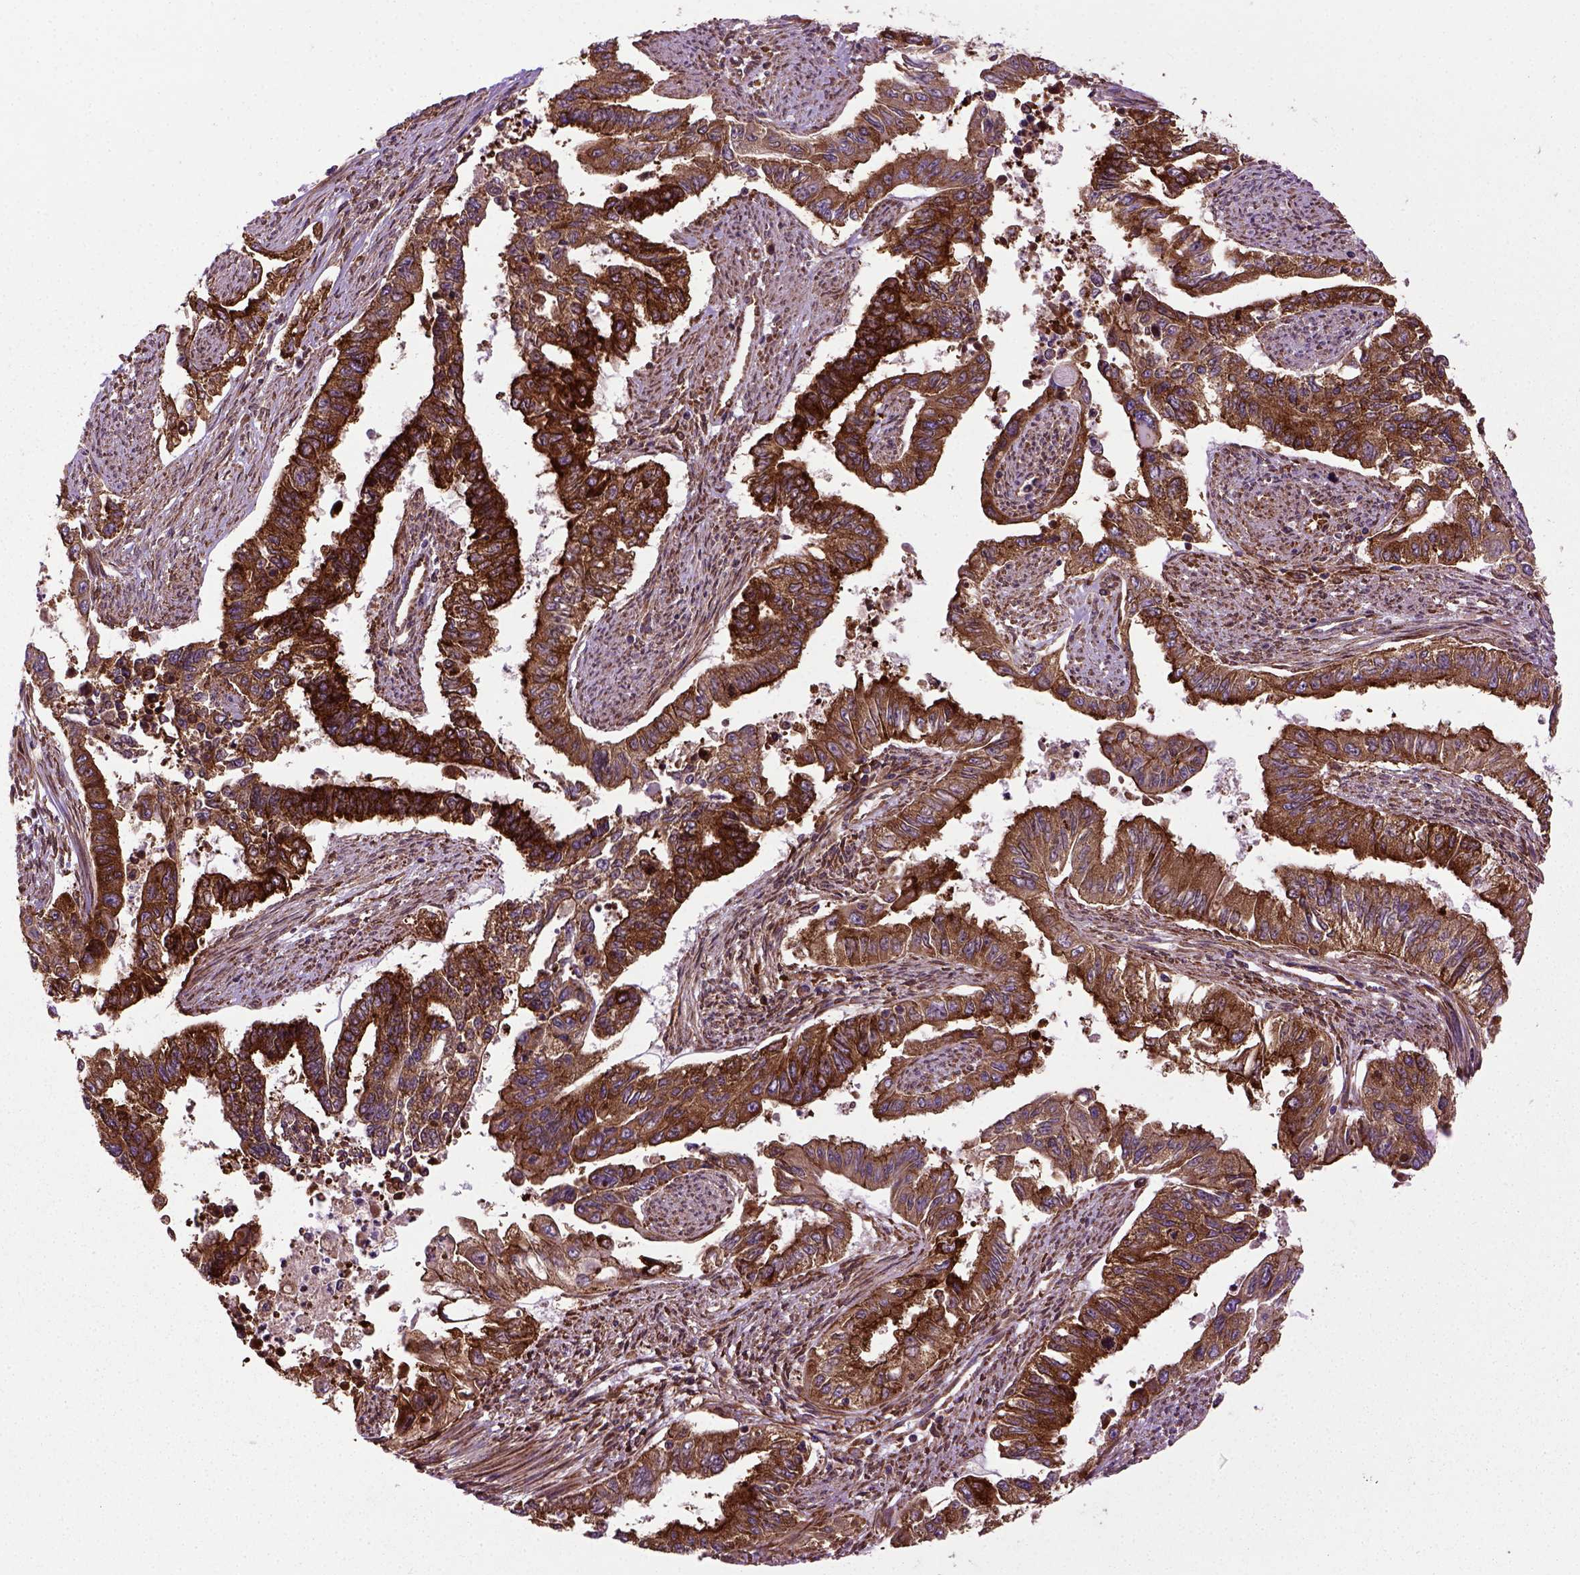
{"staining": {"intensity": "strong", "quantity": ">75%", "location": "cytoplasmic/membranous"}, "tissue": "endometrial cancer", "cell_type": "Tumor cells", "image_type": "cancer", "snomed": [{"axis": "morphology", "description": "Adenocarcinoma, NOS"}, {"axis": "topography", "description": "Uterus"}], "caption": "A brown stain labels strong cytoplasmic/membranous staining of a protein in endometrial cancer (adenocarcinoma) tumor cells.", "gene": "CAPRIN1", "patient": {"sex": "female", "age": 59}}